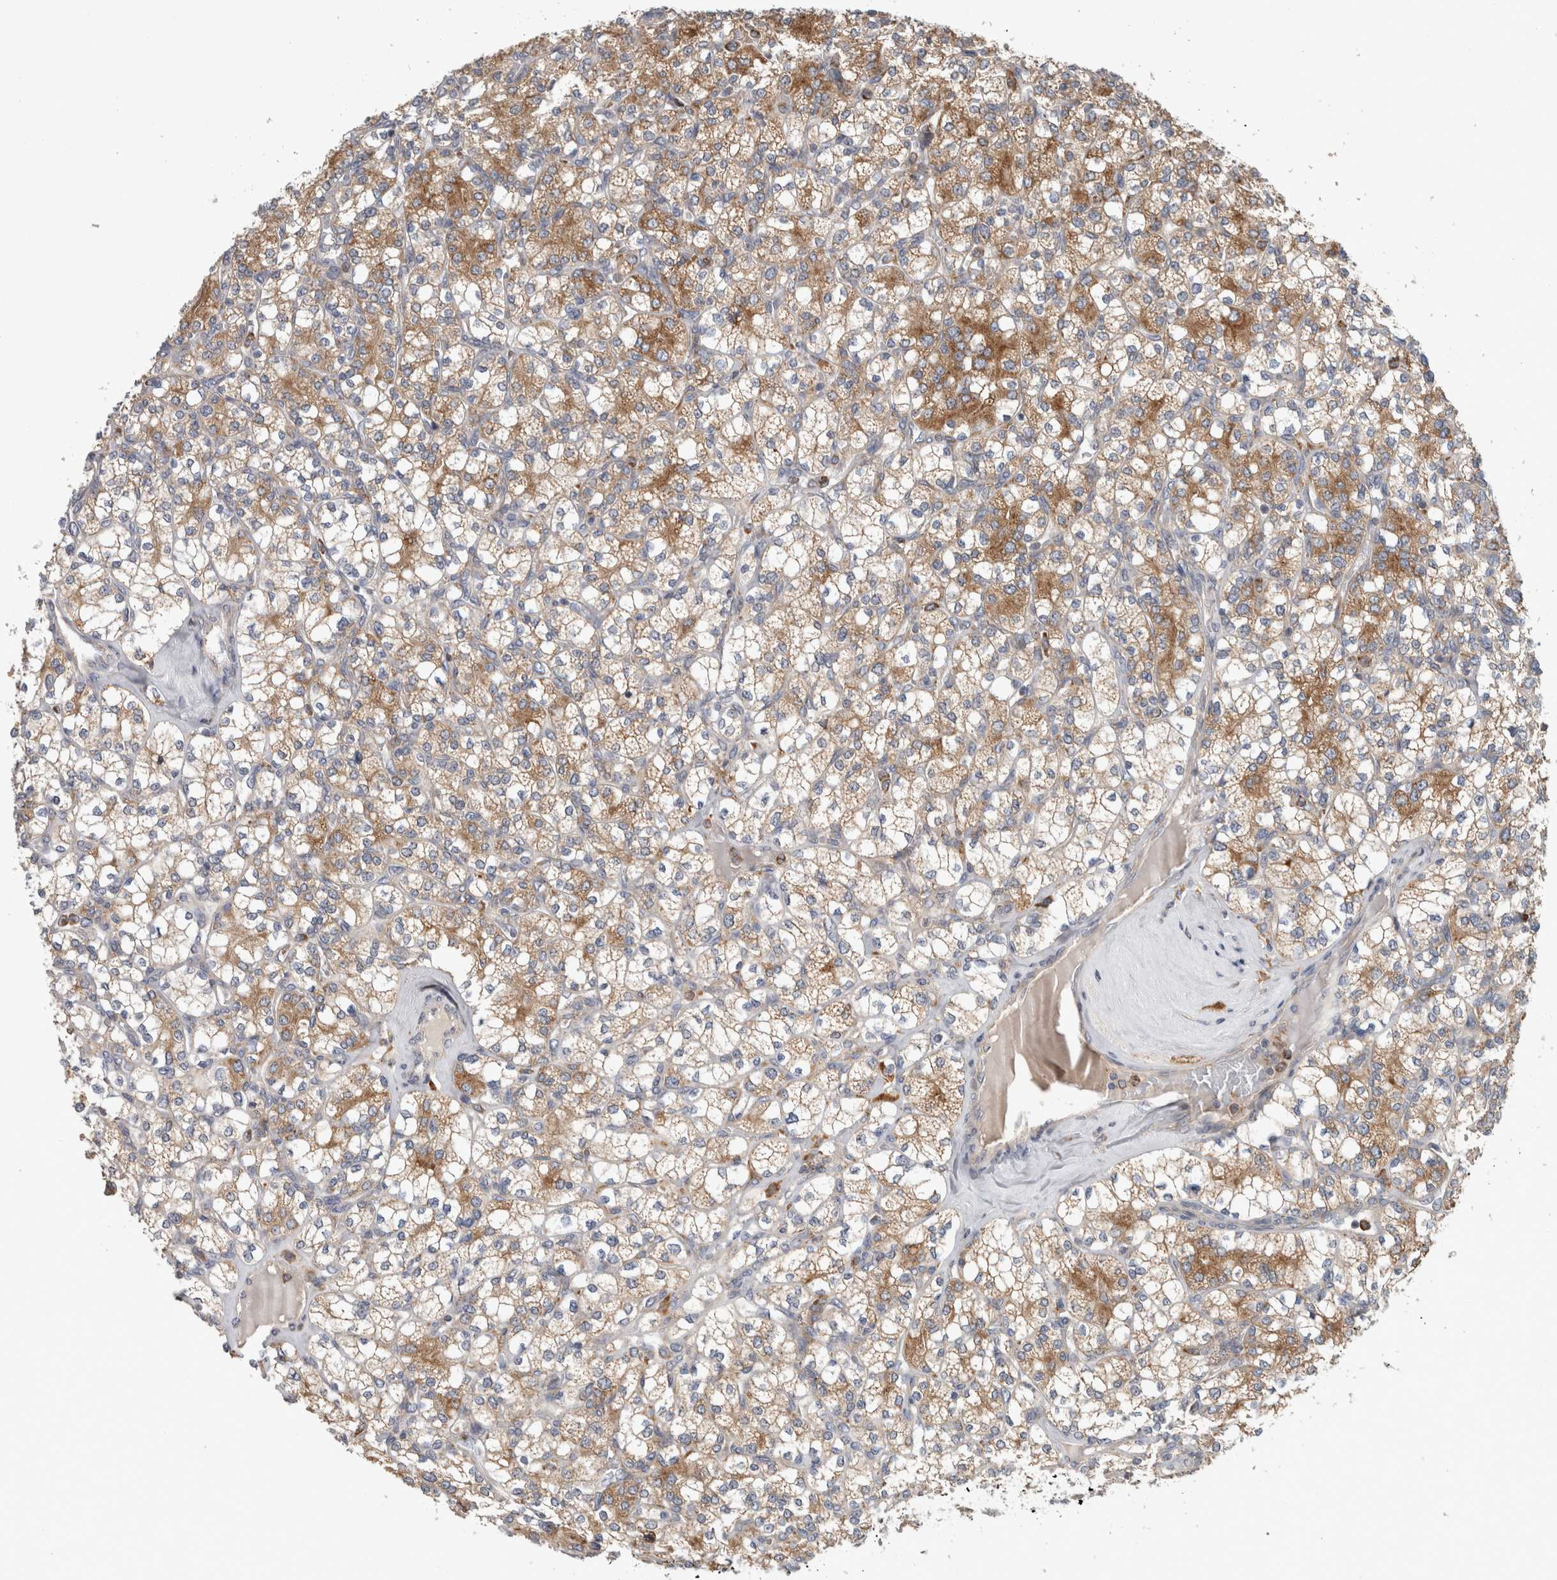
{"staining": {"intensity": "moderate", "quantity": ">75%", "location": "cytoplasmic/membranous"}, "tissue": "renal cancer", "cell_type": "Tumor cells", "image_type": "cancer", "snomed": [{"axis": "morphology", "description": "Adenocarcinoma, NOS"}, {"axis": "topography", "description": "Kidney"}], "caption": "A histopathology image of renal cancer (adenocarcinoma) stained for a protein reveals moderate cytoplasmic/membranous brown staining in tumor cells.", "gene": "ADGRL3", "patient": {"sex": "male", "age": 77}}